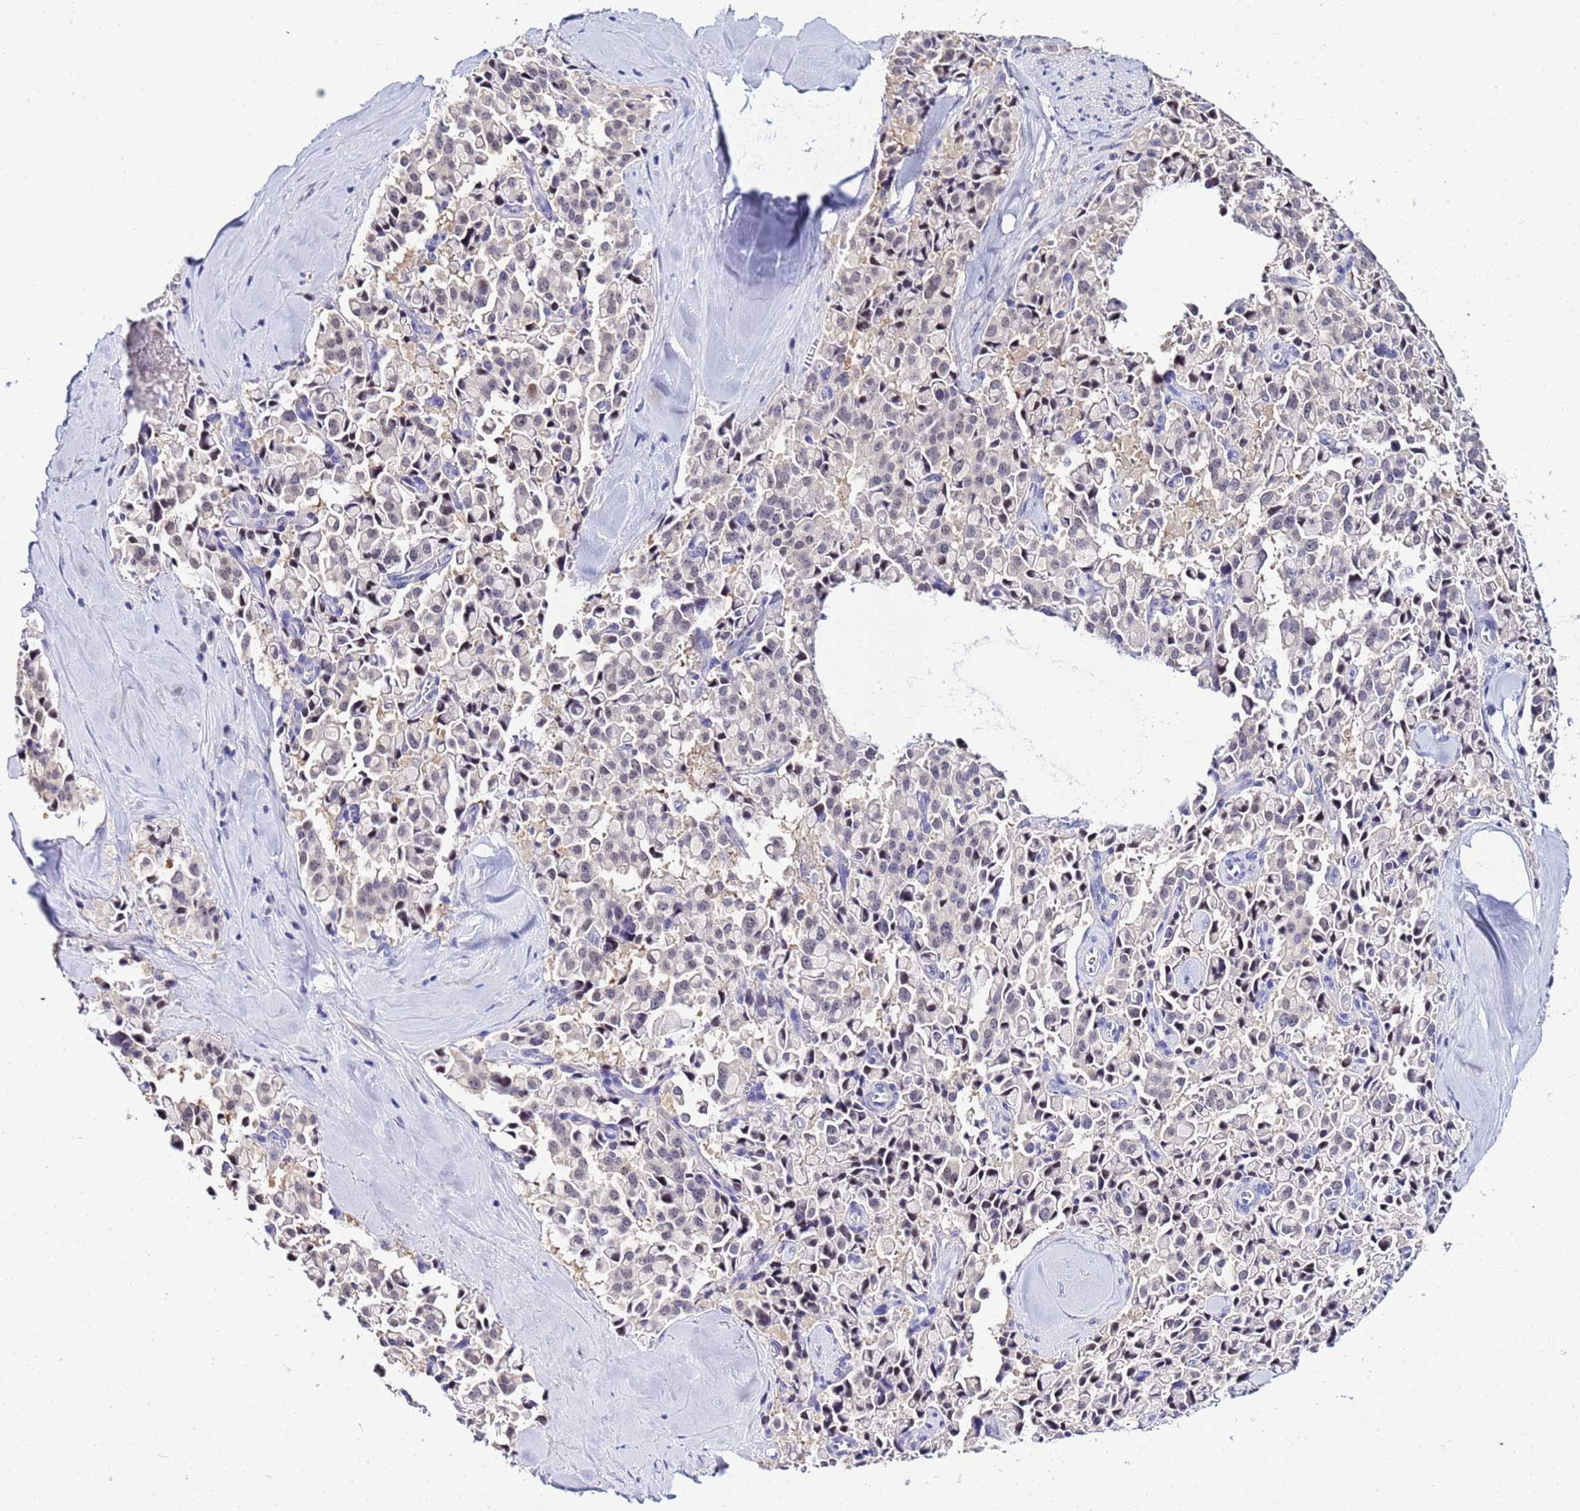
{"staining": {"intensity": "negative", "quantity": "none", "location": "none"}, "tissue": "pancreatic cancer", "cell_type": "Tumor cells", "image_type": "cancer", "snomed": [{"axis": "morphology", "description": "Adenocarcinoma, NOS"}, {"axis": "topography", "description": "Pancreas"}], "caption": "Photomicrograph shows no significant protein expression in tumor cells of pancreatic adenocarcinoma.", "gene": "ACTL6B", "patient": {"sex": "male", "age": 65}}